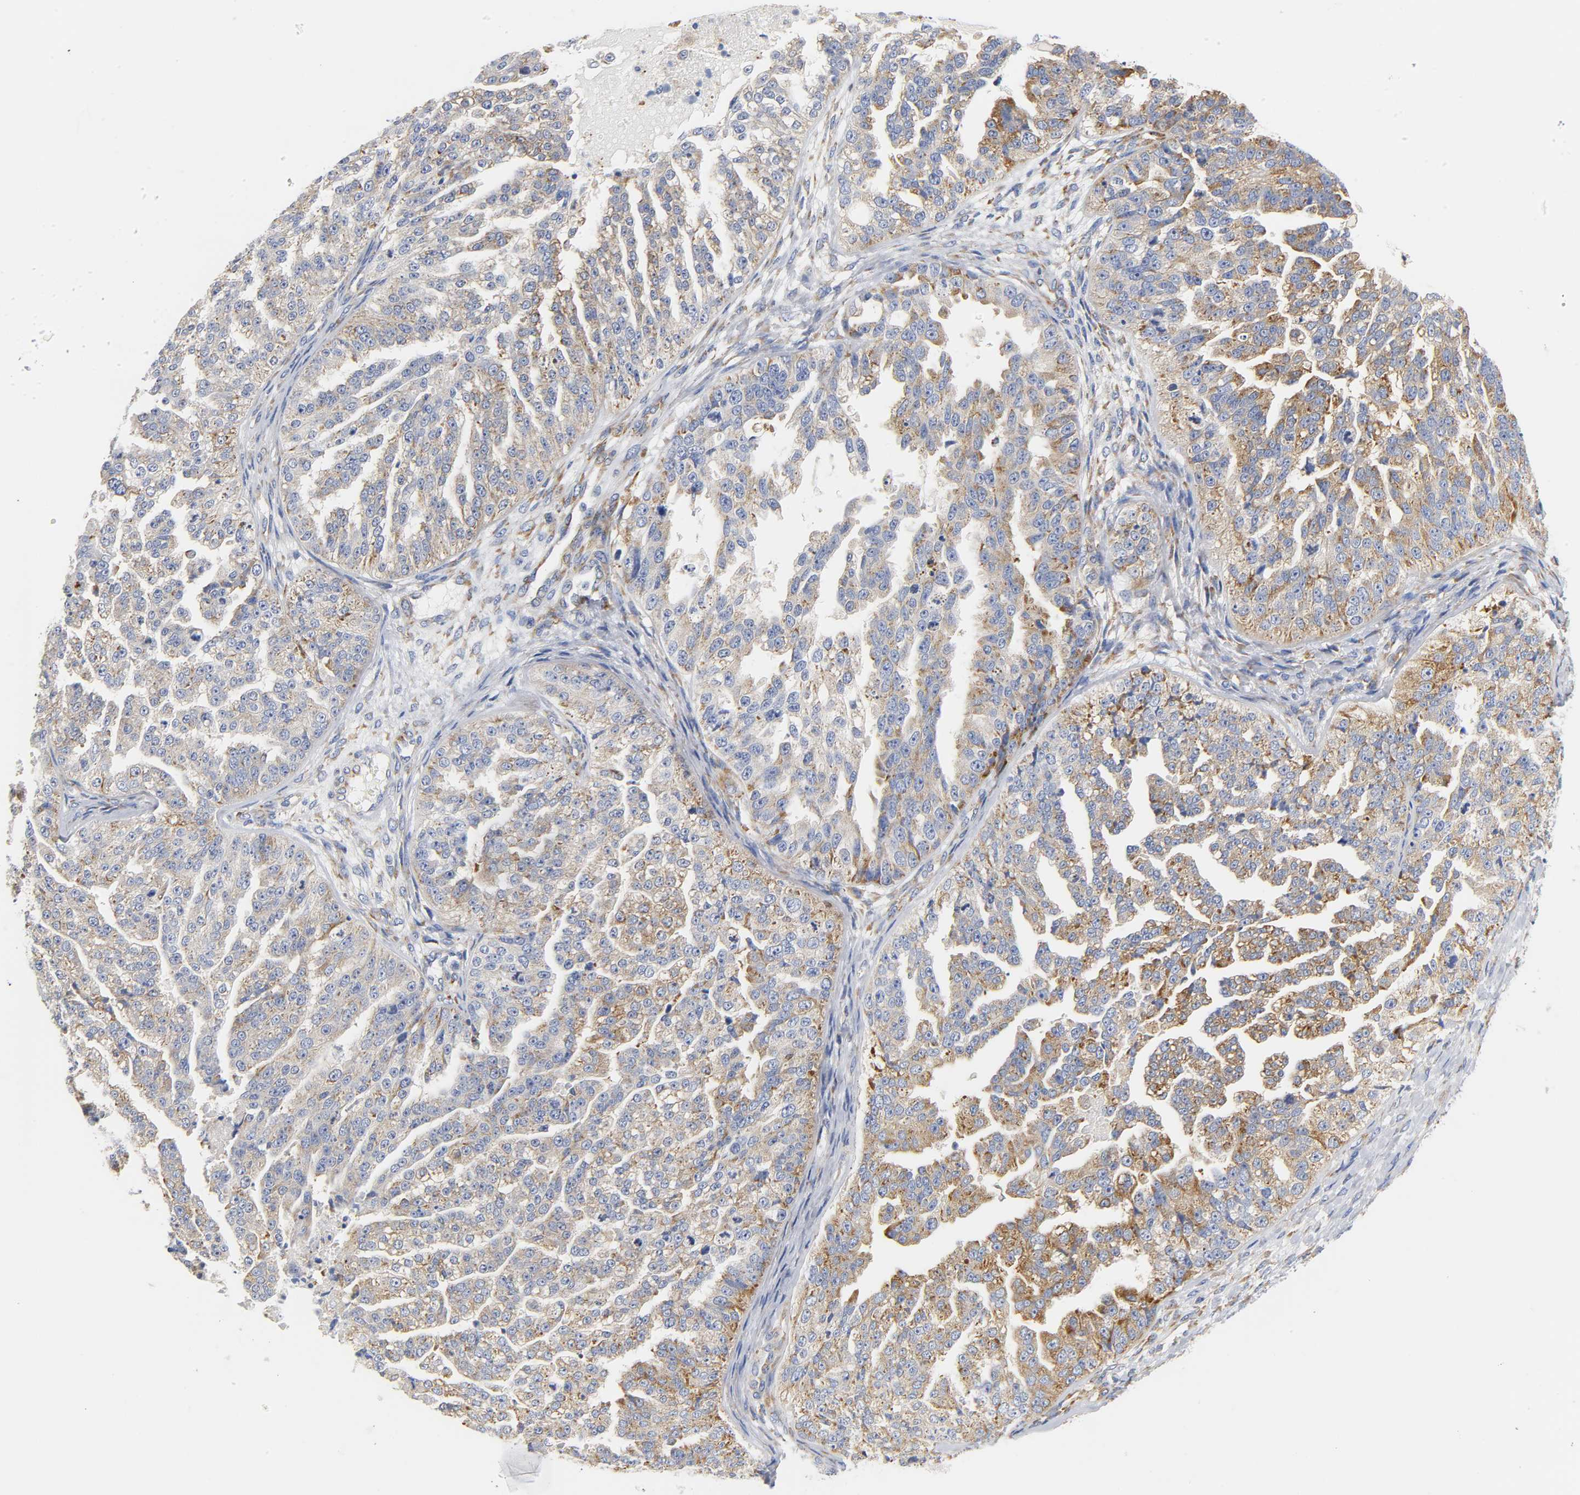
{"staining": {"intensity": "moderate", "quantity": ">75%", "location": "cytoplasmic/membranous"}, "tissue": "ovarian cancer", "cell_type": "Tumor cells", "image_type": "cancer", "snomed": [{"axis": "morphology", "description": "Cystadenocarcinoma, serous, NOS"}, {"axis": "topography", "description": "Ovary"}], "caption": "Immunohistochemical staining of ovarian serous cystadenocarcinoma exhibits medium levels of moderate cytoplasmic/membranous protein positivity in approximately >75% of tumor cells.", "gene": "REL", "patient": {"sex": "female", "age": 58}}